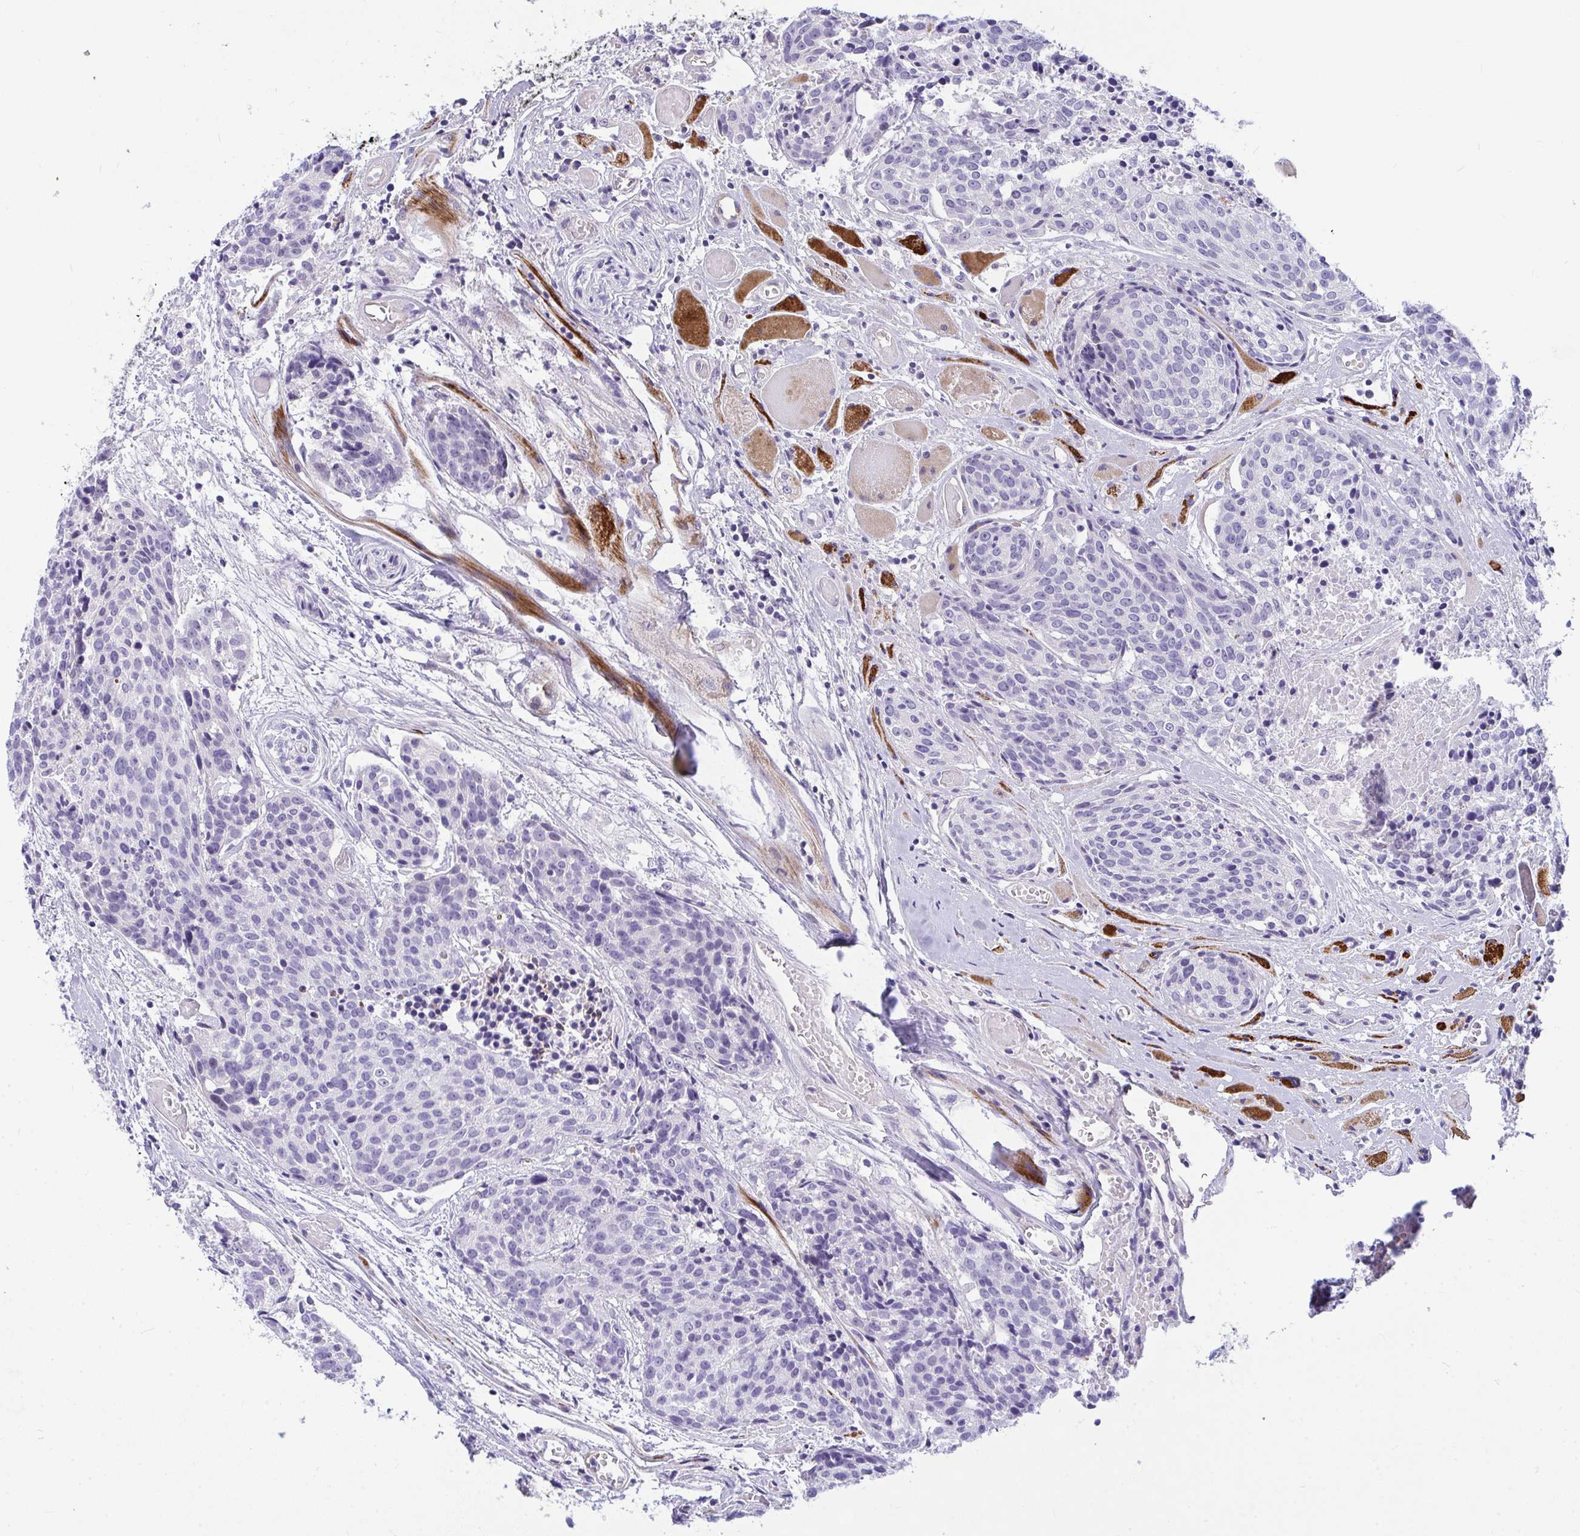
{"staining": {"intensity": "negative", "quantity": "none", "location": "none"}, "tissue": "head and neck cancer", "cell_type": "Tumor cells", "image_type": "cancer", "snomed": [{"axis": "morphology", "description": "Squamous cell carcinoma, NOS"}, {"axis": "topography", "description": "Oral tissue"}, {"axis": "topography", "description": "Head-Neck"}], "caption": "Immunohistochemistry of head and neck cancer (squamous cell carcinoma) shows no staining in tumor cells. (DAB (3,3'-diaminobenzidine) immunohistochemistry (IHC) with hematoxylin counter stain).", "gene": "NFXL1", "patient": {"sex": "male", "age": 64}}